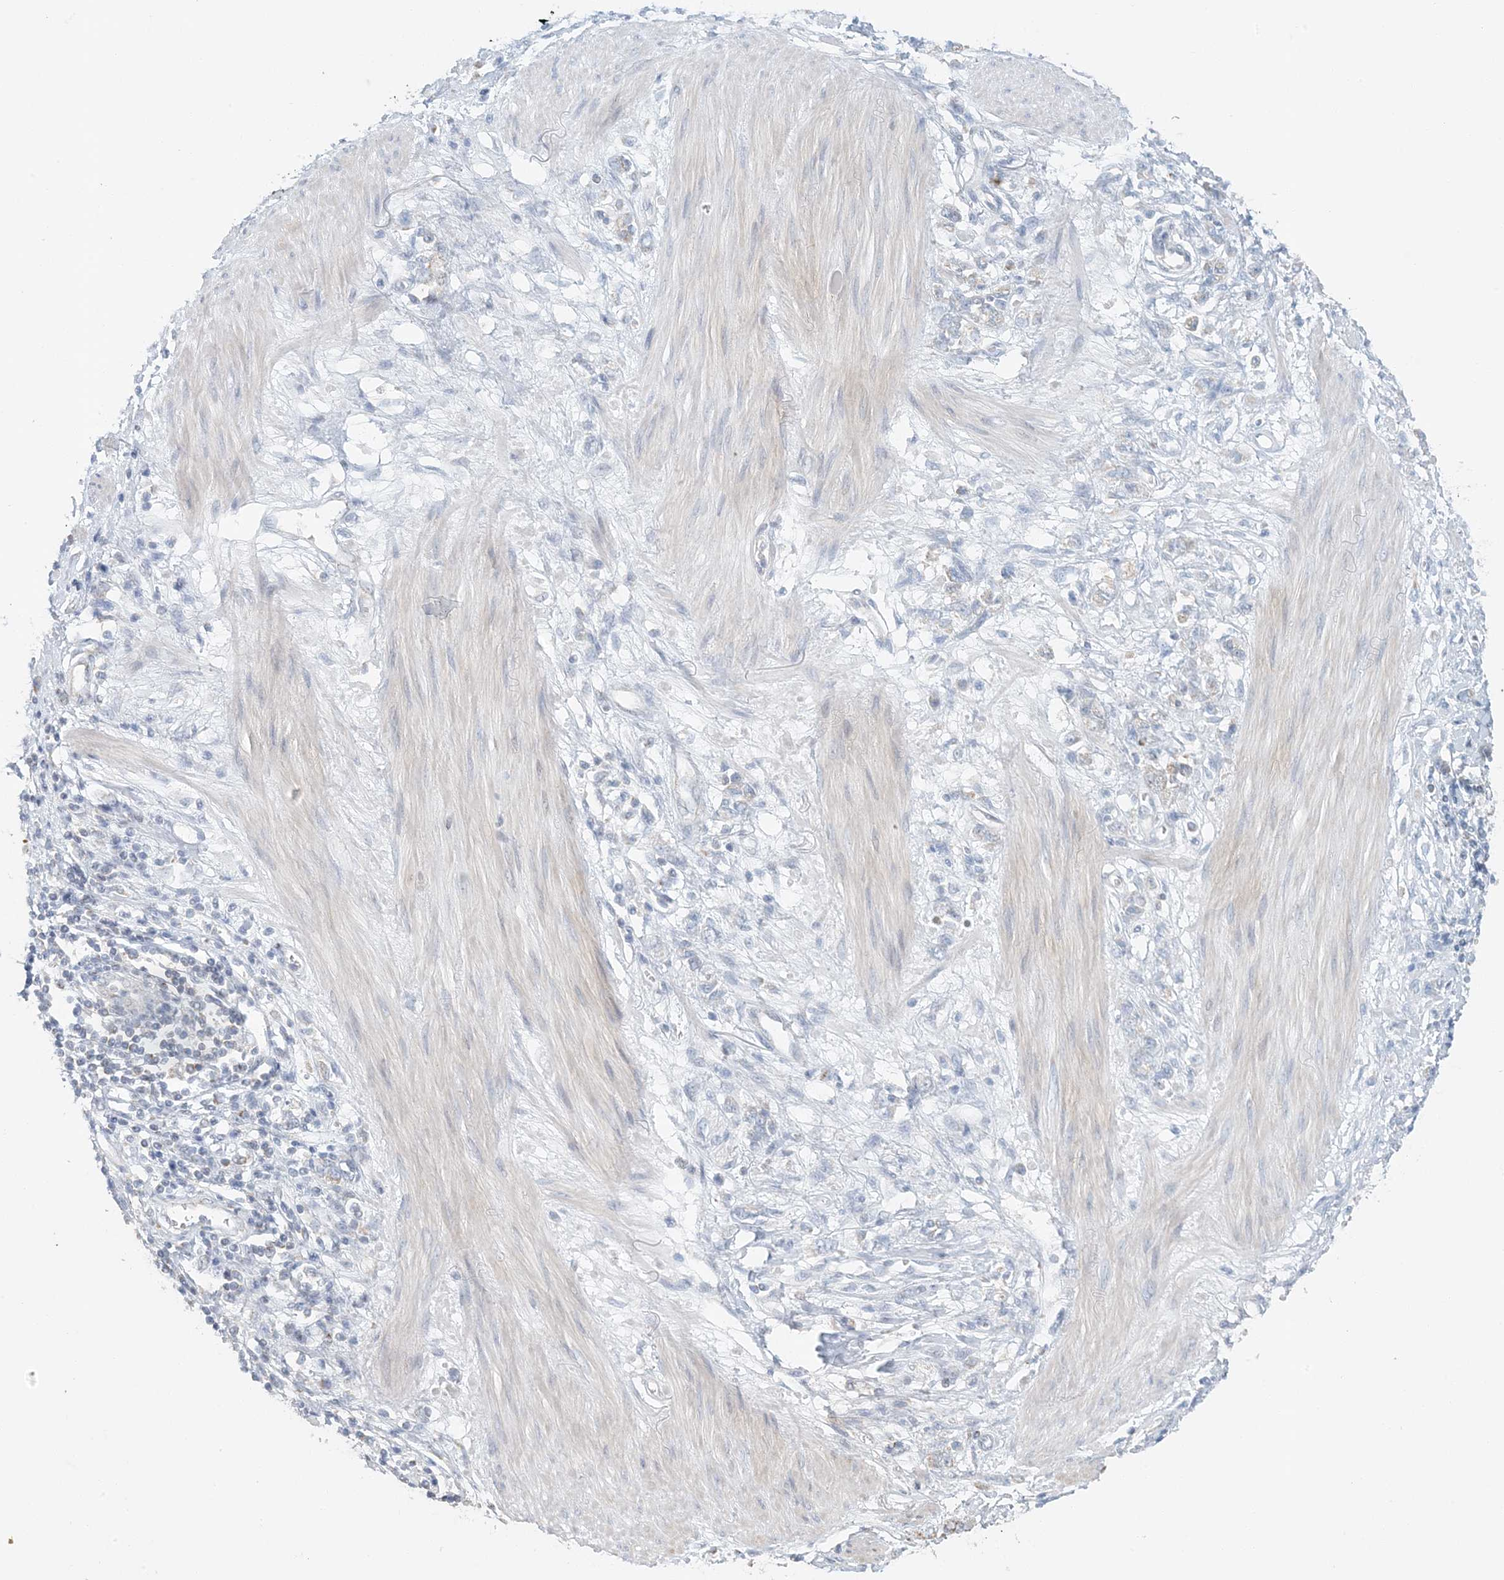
{"staining": {"intensity": "negative", "quantity": "none", "location": "none"}, "tissue": "stomach cancer", "cell_type": "Tumor cells", "image_type": "cancer", "snomed": [{"axis": "morphology", "description": "Adenocarcinoma, NOS"}, {"axis": "topography", "description": "Stomach"}], "caption": "Tumor cells are negative for brown protein staining in adenocarcinoma (stomach). (DAB (3,3'-diaminobenzidine) IHC with hematoxylin counter stain).", "gene": "BDH1", "patient": {"sex": "female", "age": 76}}